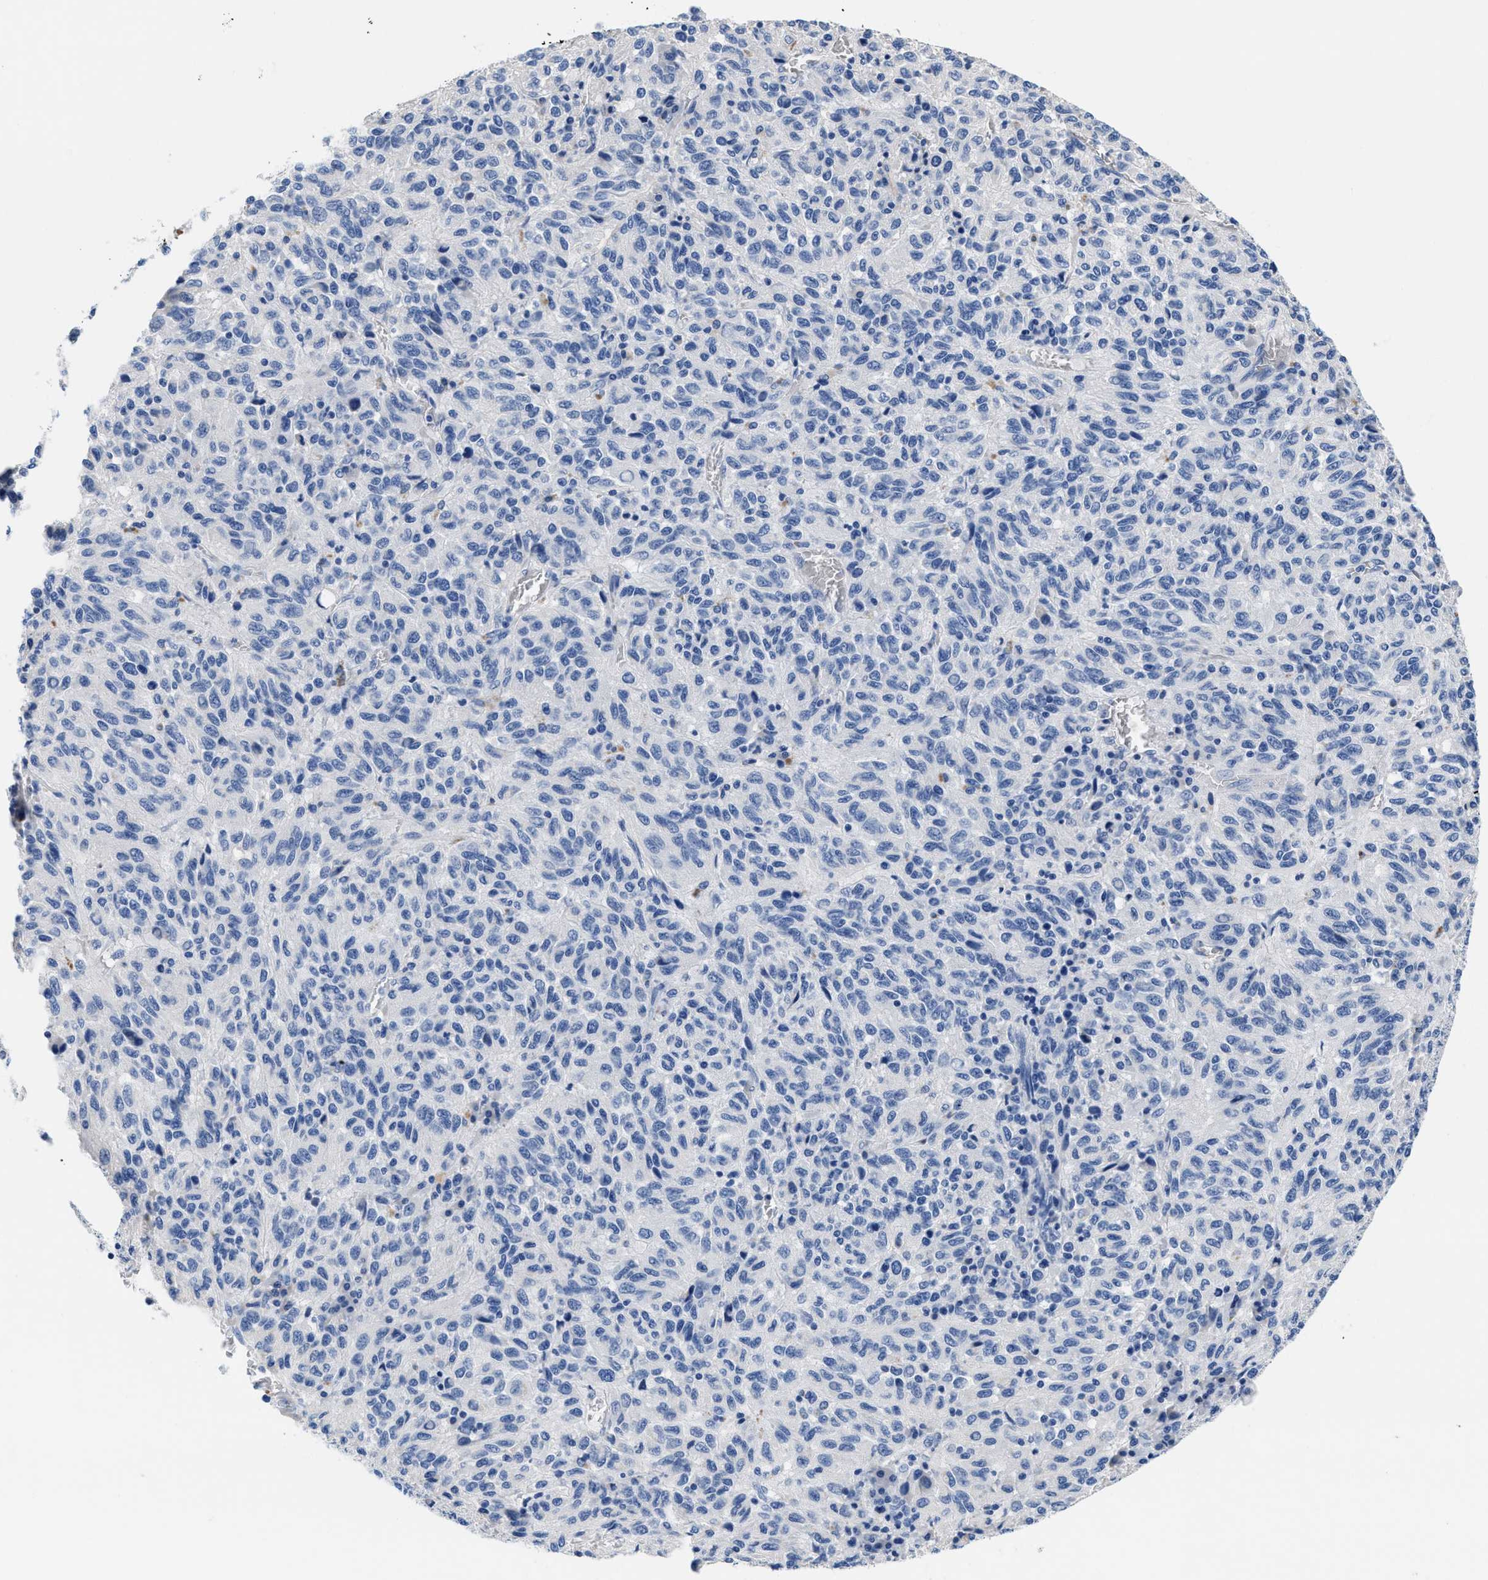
{"staining": {"intensity": "negative", "quantity": "none", "location": "none"}, "tissue": "melanoma", "cell_type": "Tumor cells", "image_type": "cancer", "snomed": [{"axis": "morphology", "description": "Malignant melanoma, Metastatic site"}, {"axis": "topography", "description": "Lung"}], "caption": "The image displays no significant expression in tumor cells of malignant melanoma (metastatic site).", "gene": "SLFN13", "patient": {"sex": "male", "age": 64}}